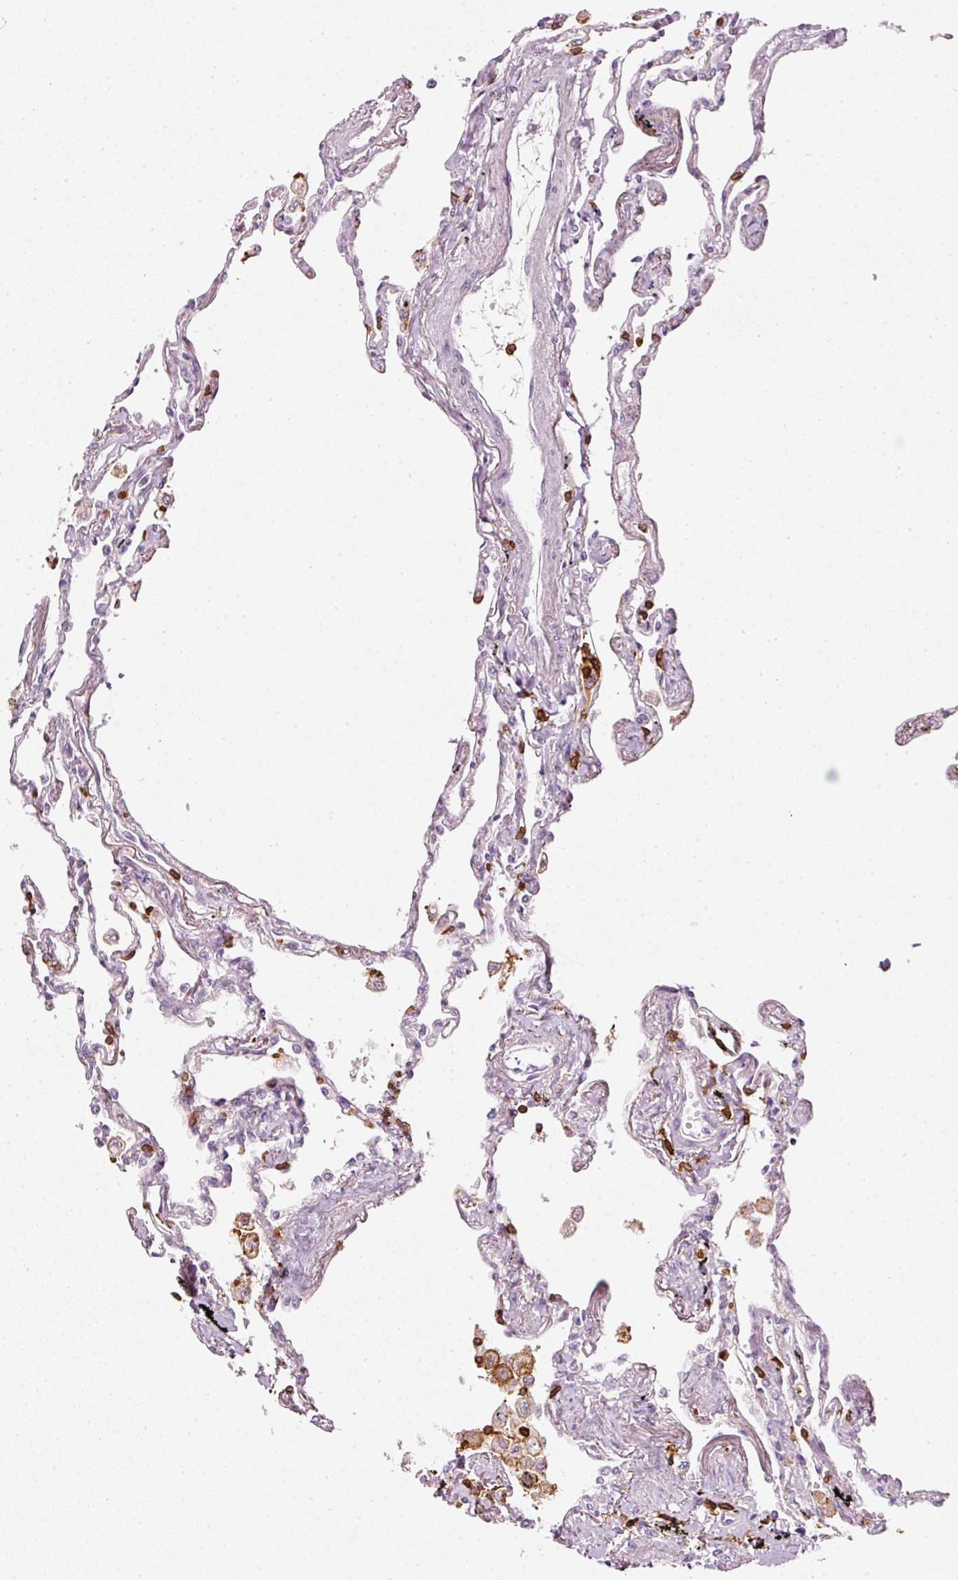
{"staining": {"intensity": "strong", "quantity": "<25%", "location": "cytoplasmic/membranous"}, "tissue": "lung", "cell_type": "Alveolar cells", "image_type": "normal", "snomed": [{"axis": "morphology", "description": "Normal tissue, NOS"}, {"axis": "topography", "description": "Lung"}], "caption": "Immunohistochemistry (IHC) of normal lung shows medium levels of strong cytoplasmic/membranous staining in about <25% of alveolar cells.", "gene": "EVL", "patient": {"sex": "female", "age": 67}}